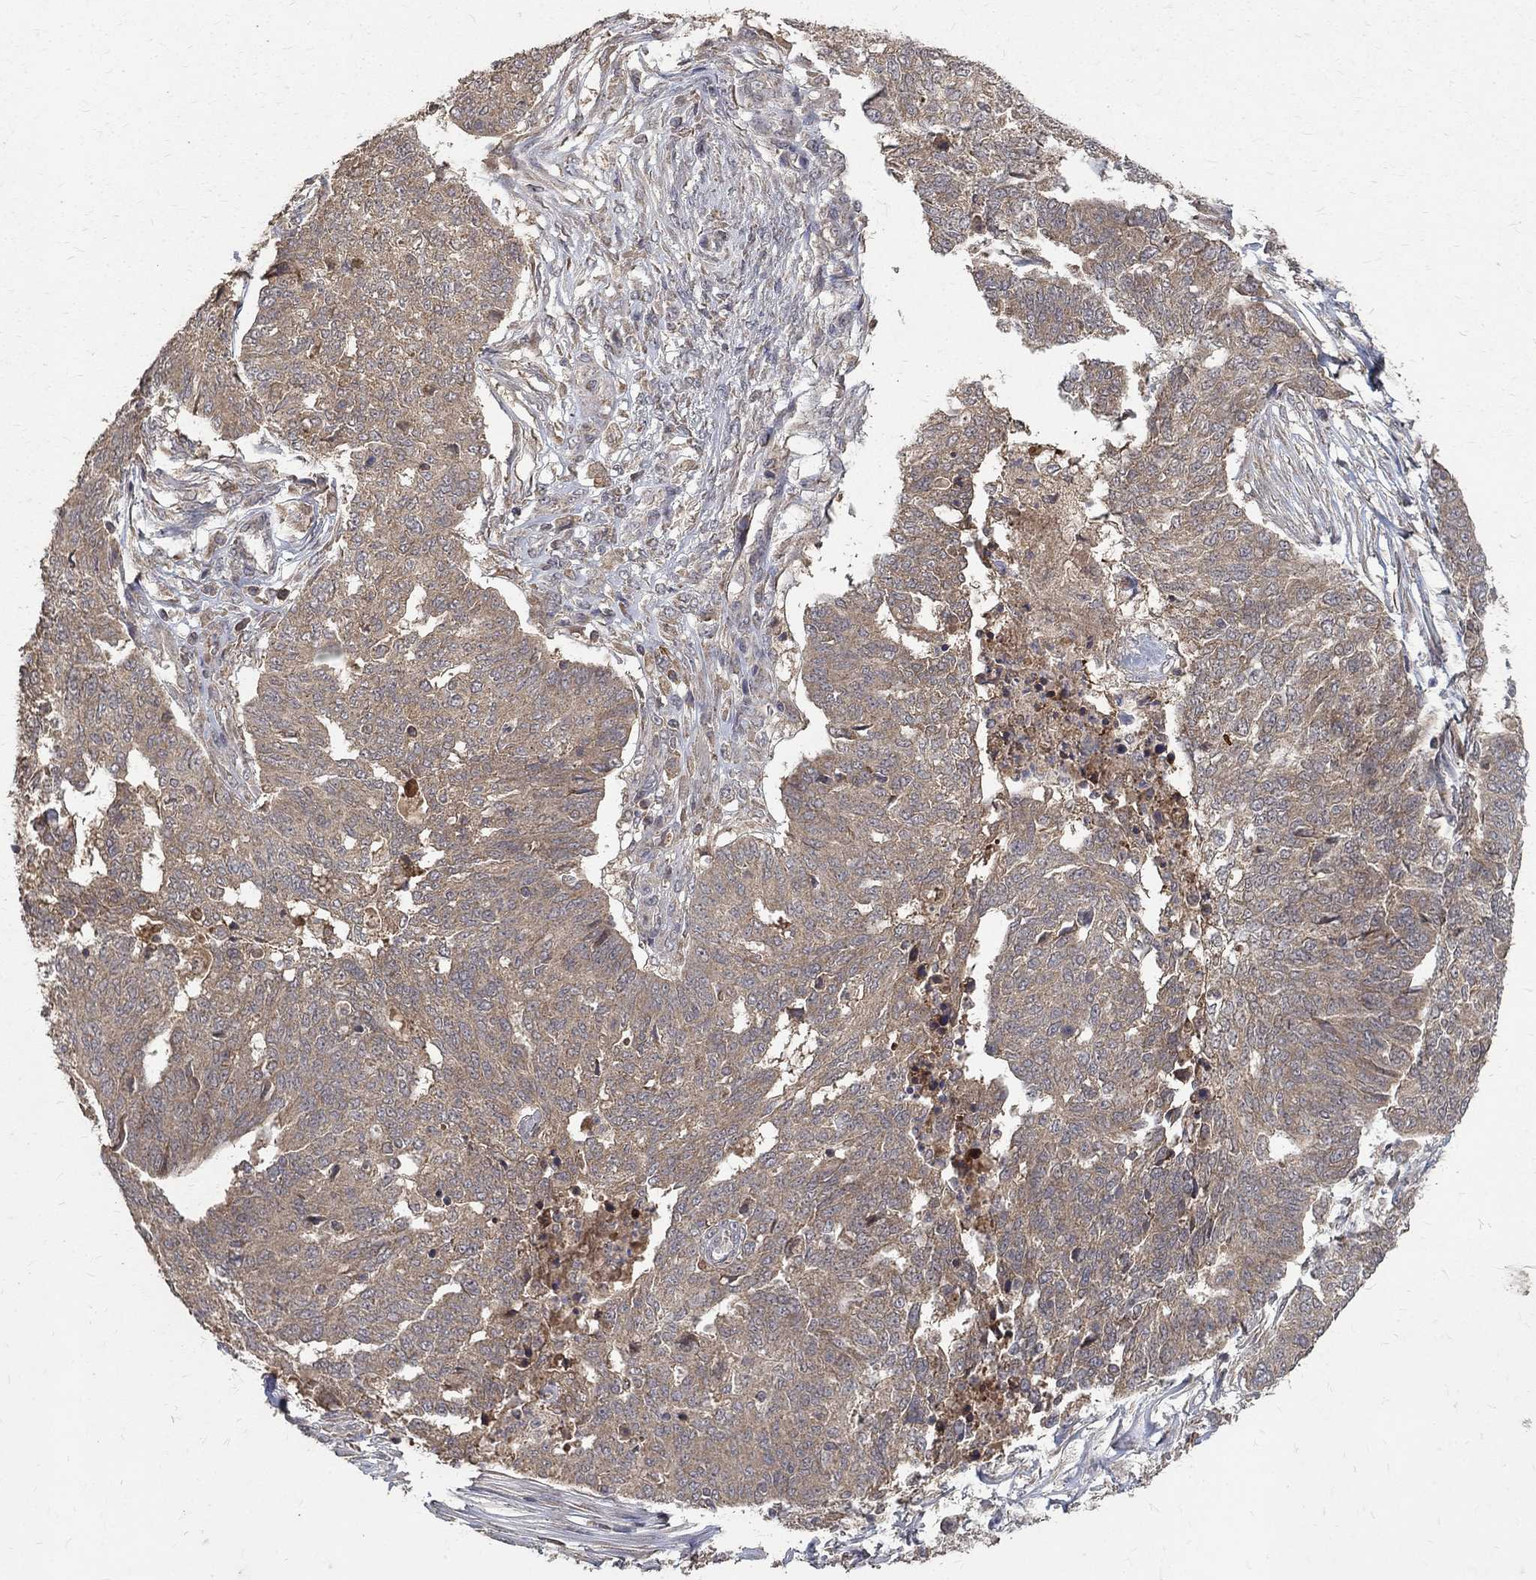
{"staining": {"intensity": "weak", "quantity": ">75%", "location": "cytoplasmic/membranous"}, "tissue": "ovarian cancer", "cell_type": "Tumor cells", "image_type": "cancer", "snomed": [{"axis": "morphology", "description": "Cystadenocarcinoma, serous, NOS"}, {"axis": "topography", "description": "Ovary"}], "caption": "Immunohistochemistry photomicrograph of human ovarian cancer stained for a protein (brown), which demonstrates low levels of weak cytoplasmic/membranous positivity in approximately >75% of tumor cells.", "gene": "C17orf75", "patient": {"sex": "female", "age": 67}}